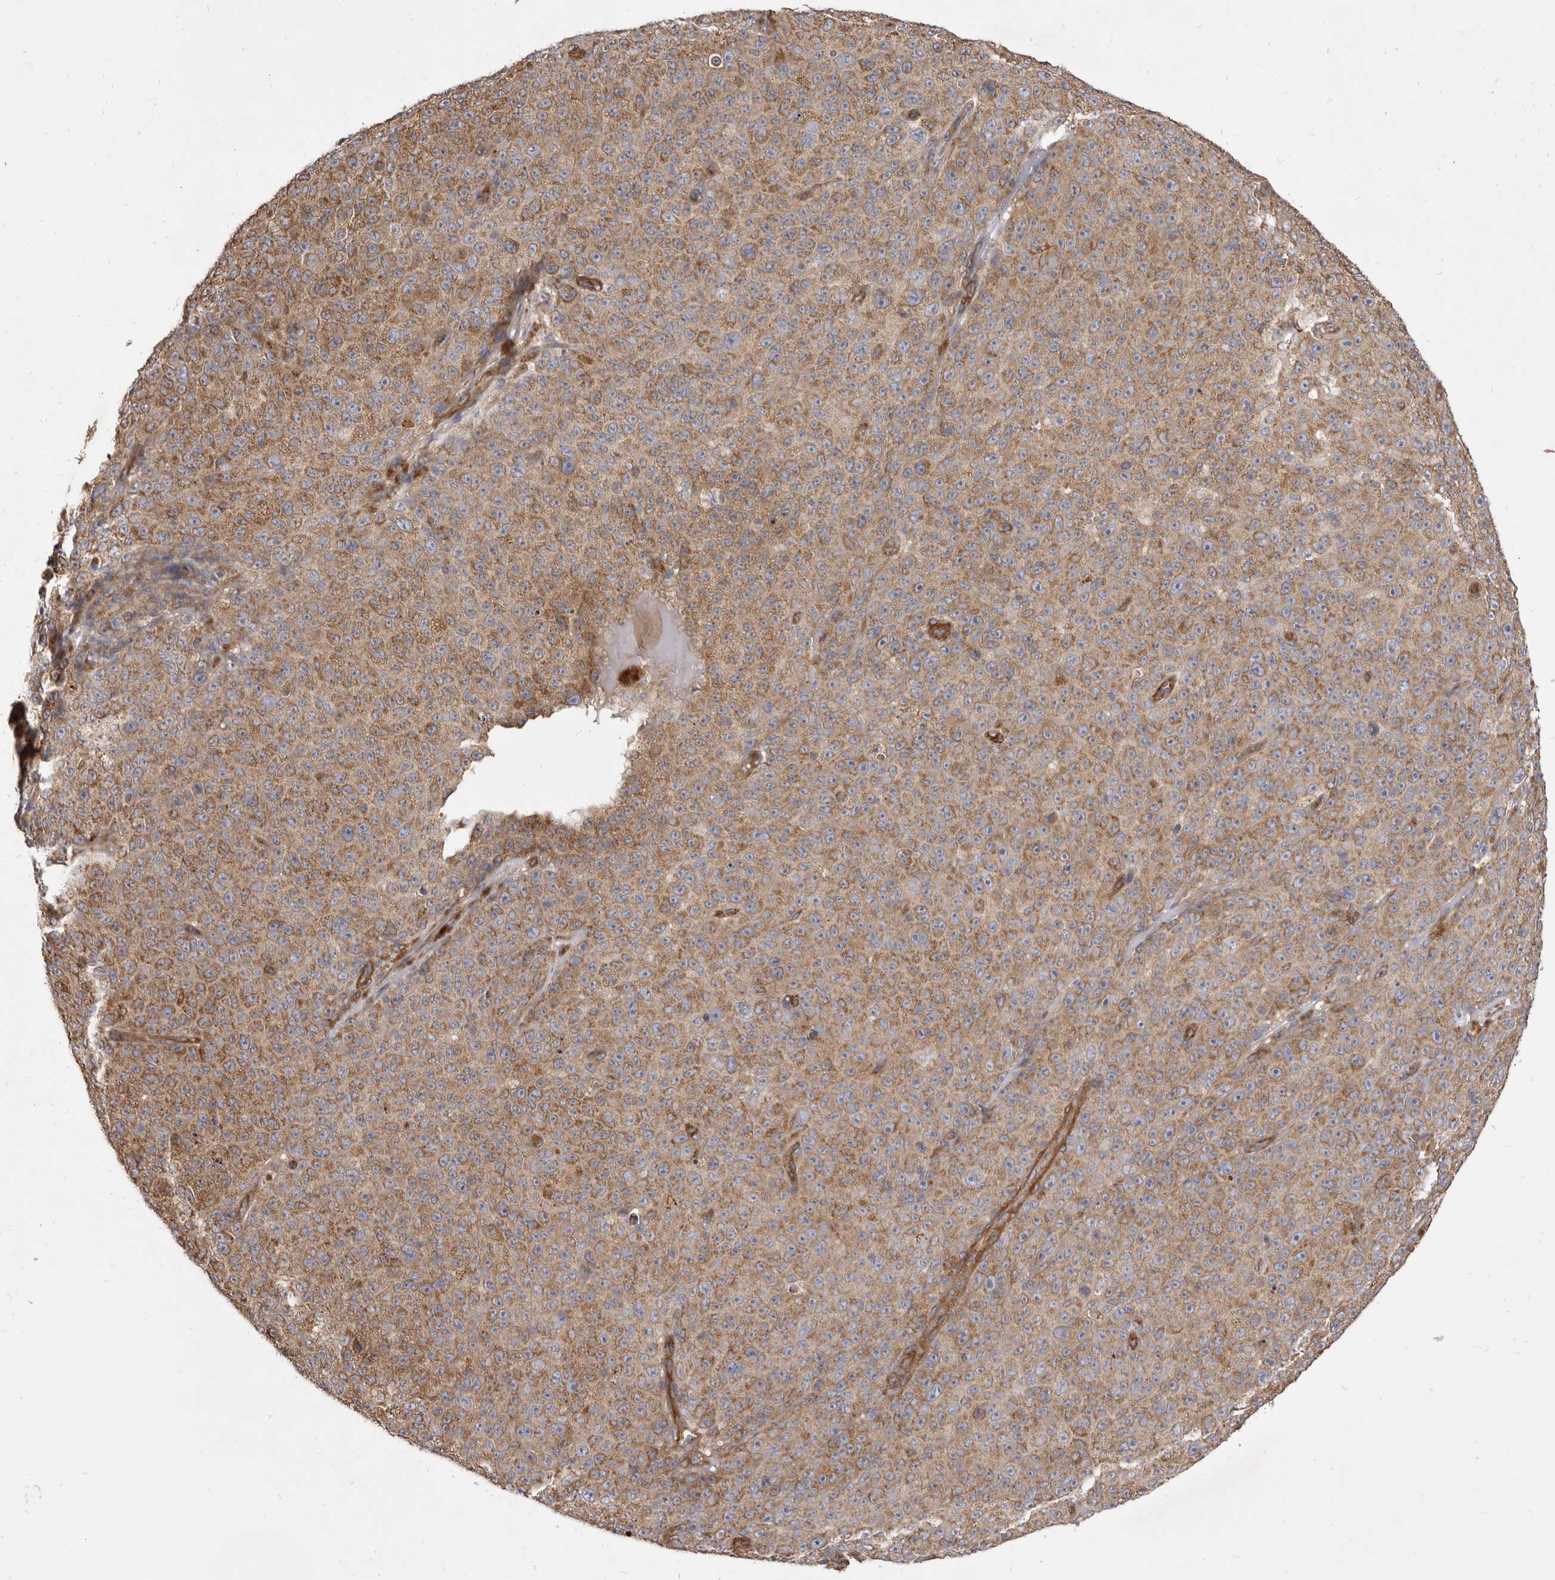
{"staining": {"intensity": "moderate", "quantity": ">75%", "location": "cytoplasmic/membranous"}, "tissue": "melanoma", "cell_type": "Tumor cells", "image_type": "cancer", "snomed": [{"axis": "morphology", "description": "Malignant melanoma, NOS"}, {"axis": "topography", "description": "Skin"}], "caption": "The micrograph displays a brown stain indicating the presence of a protein in the cytoplasmic/membranous of tumor cells in malignant melanoma.", "gene": "VPS45", "patient": {"sex": "female", "age": 82}}